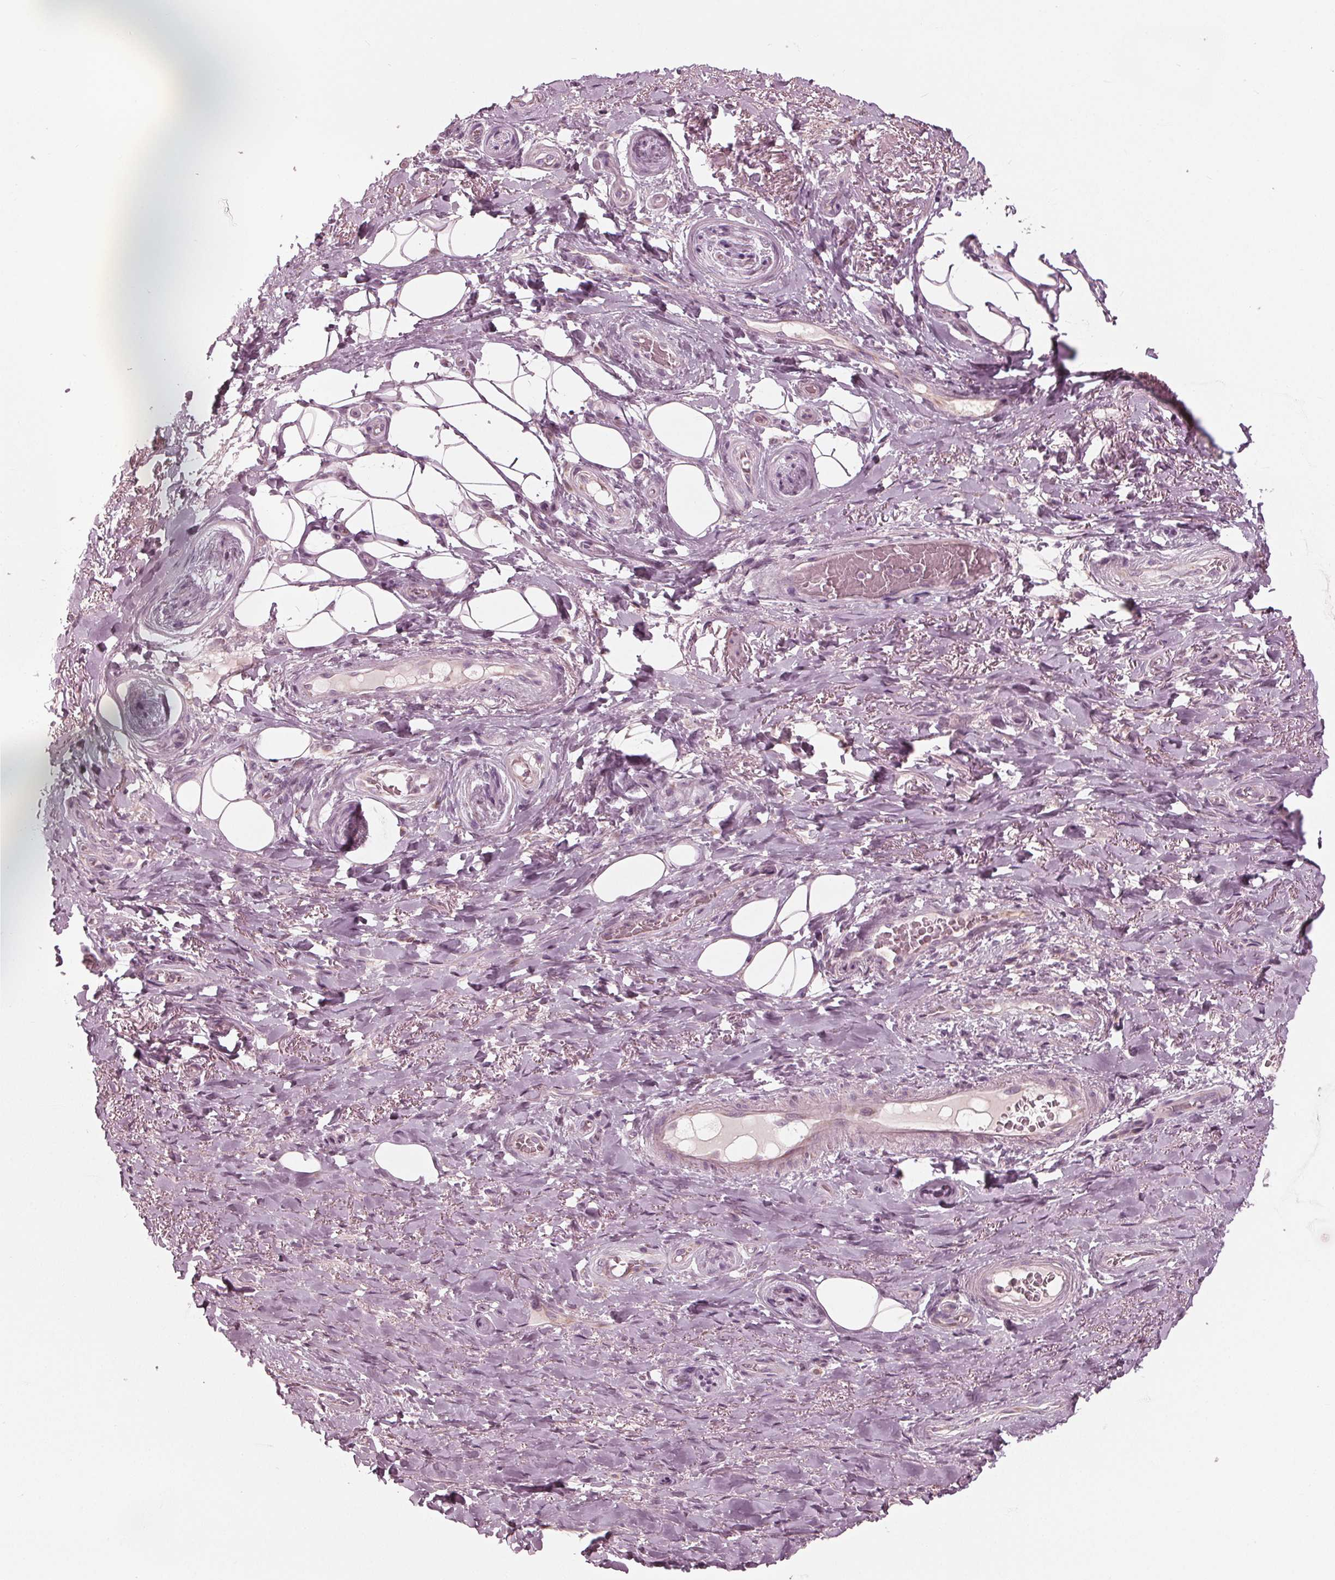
{"staining": {"intensity": "negative", "quantity": "none", "location": "none"}, "tissue": "adipose tissue", "cell_type": "Adipocytes", "image_type": "normal", "snomed": [{"axis": "morphology", "description": "Normal tissue, NOS"}, {"axis": "topography", "description": "Anal"}, {"axis": "topography", "description": "Peripheral nerve tissue"}], "caption": "An immunohistochemistry (IHC) image of unremarkable adipose tissue is shown. There is no staining in adipocytes of adipose tissue.", "gene": "CLN6", "patient": {"sex": "male", "age": 53}}